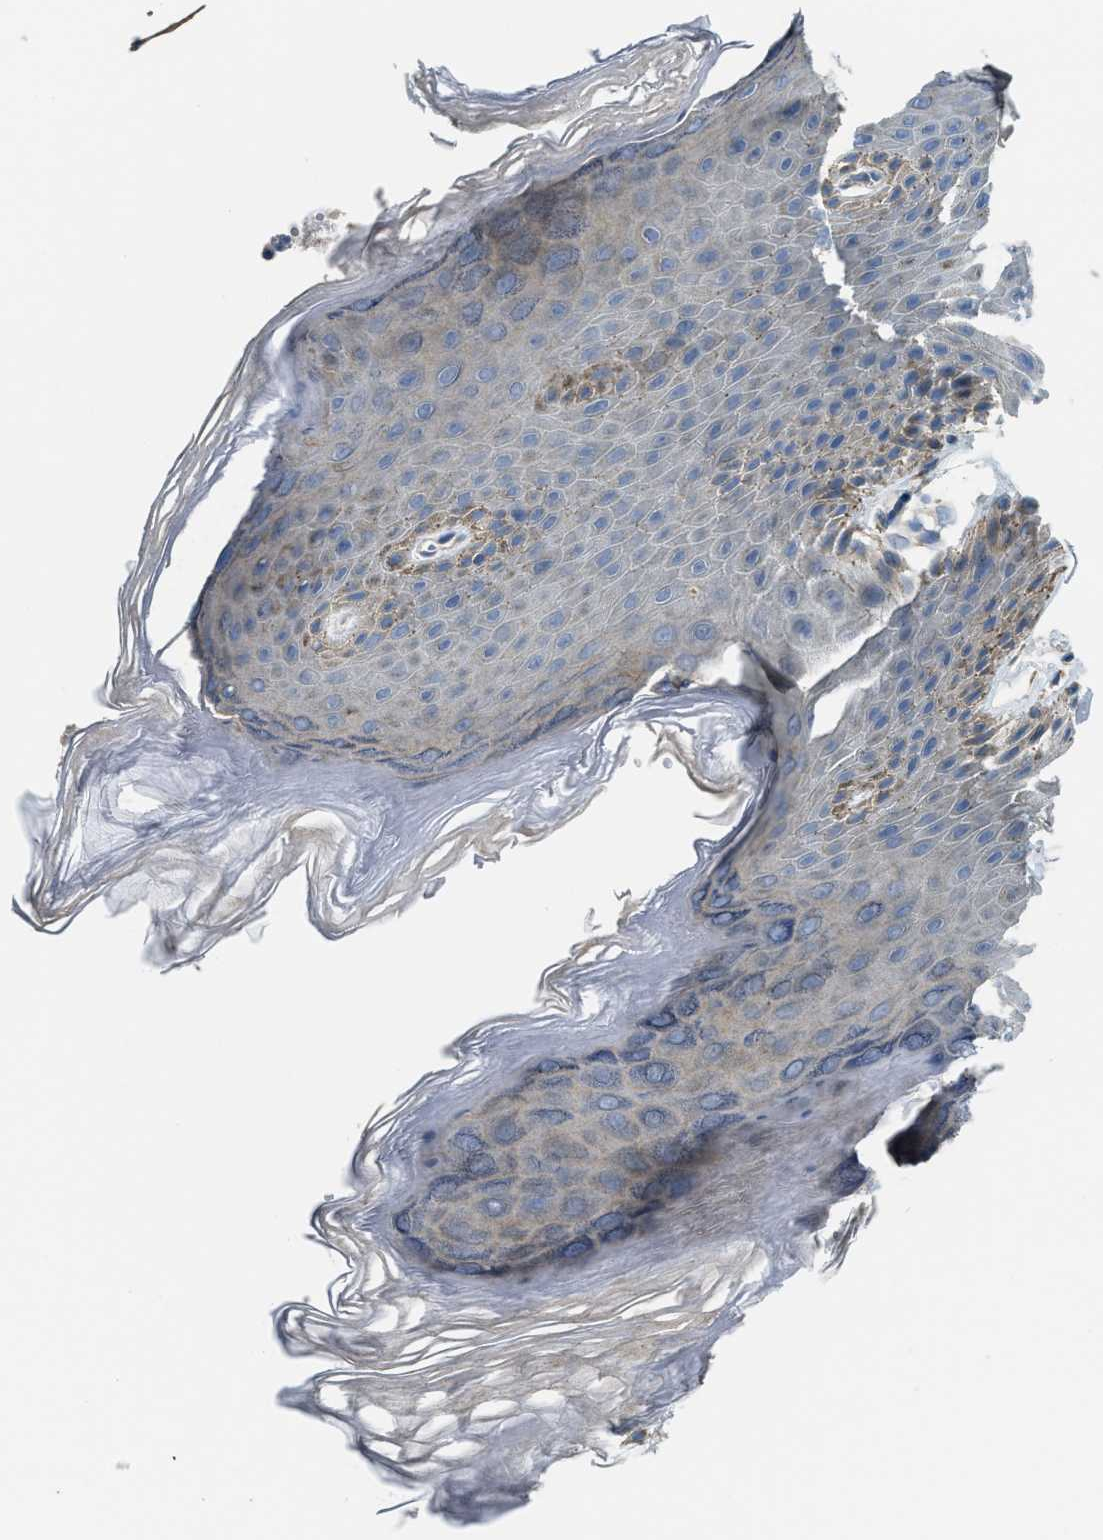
{"staining": {"intensity": "moderate", "quantity": "<25%", "location": "cytoplasmic/membranous"}, "tissue": "skin", "cell_type": "Epidermal cells", "image_type": "normal", "snomed": [{"axis": "morphology", "description": "Normal tissue, NOS"}, {"axis": "topography", "description": "Anal"}], "caption": "The immunohistochemical stain shows moderate cytoplasmic/membranous staining in epidermal cells of normal skin. Ihc stains the protein of interest in brown and the nuclei are stained blue.", "gene": "BMPR1A", "patient": {"sex": "male", "age": 44}}